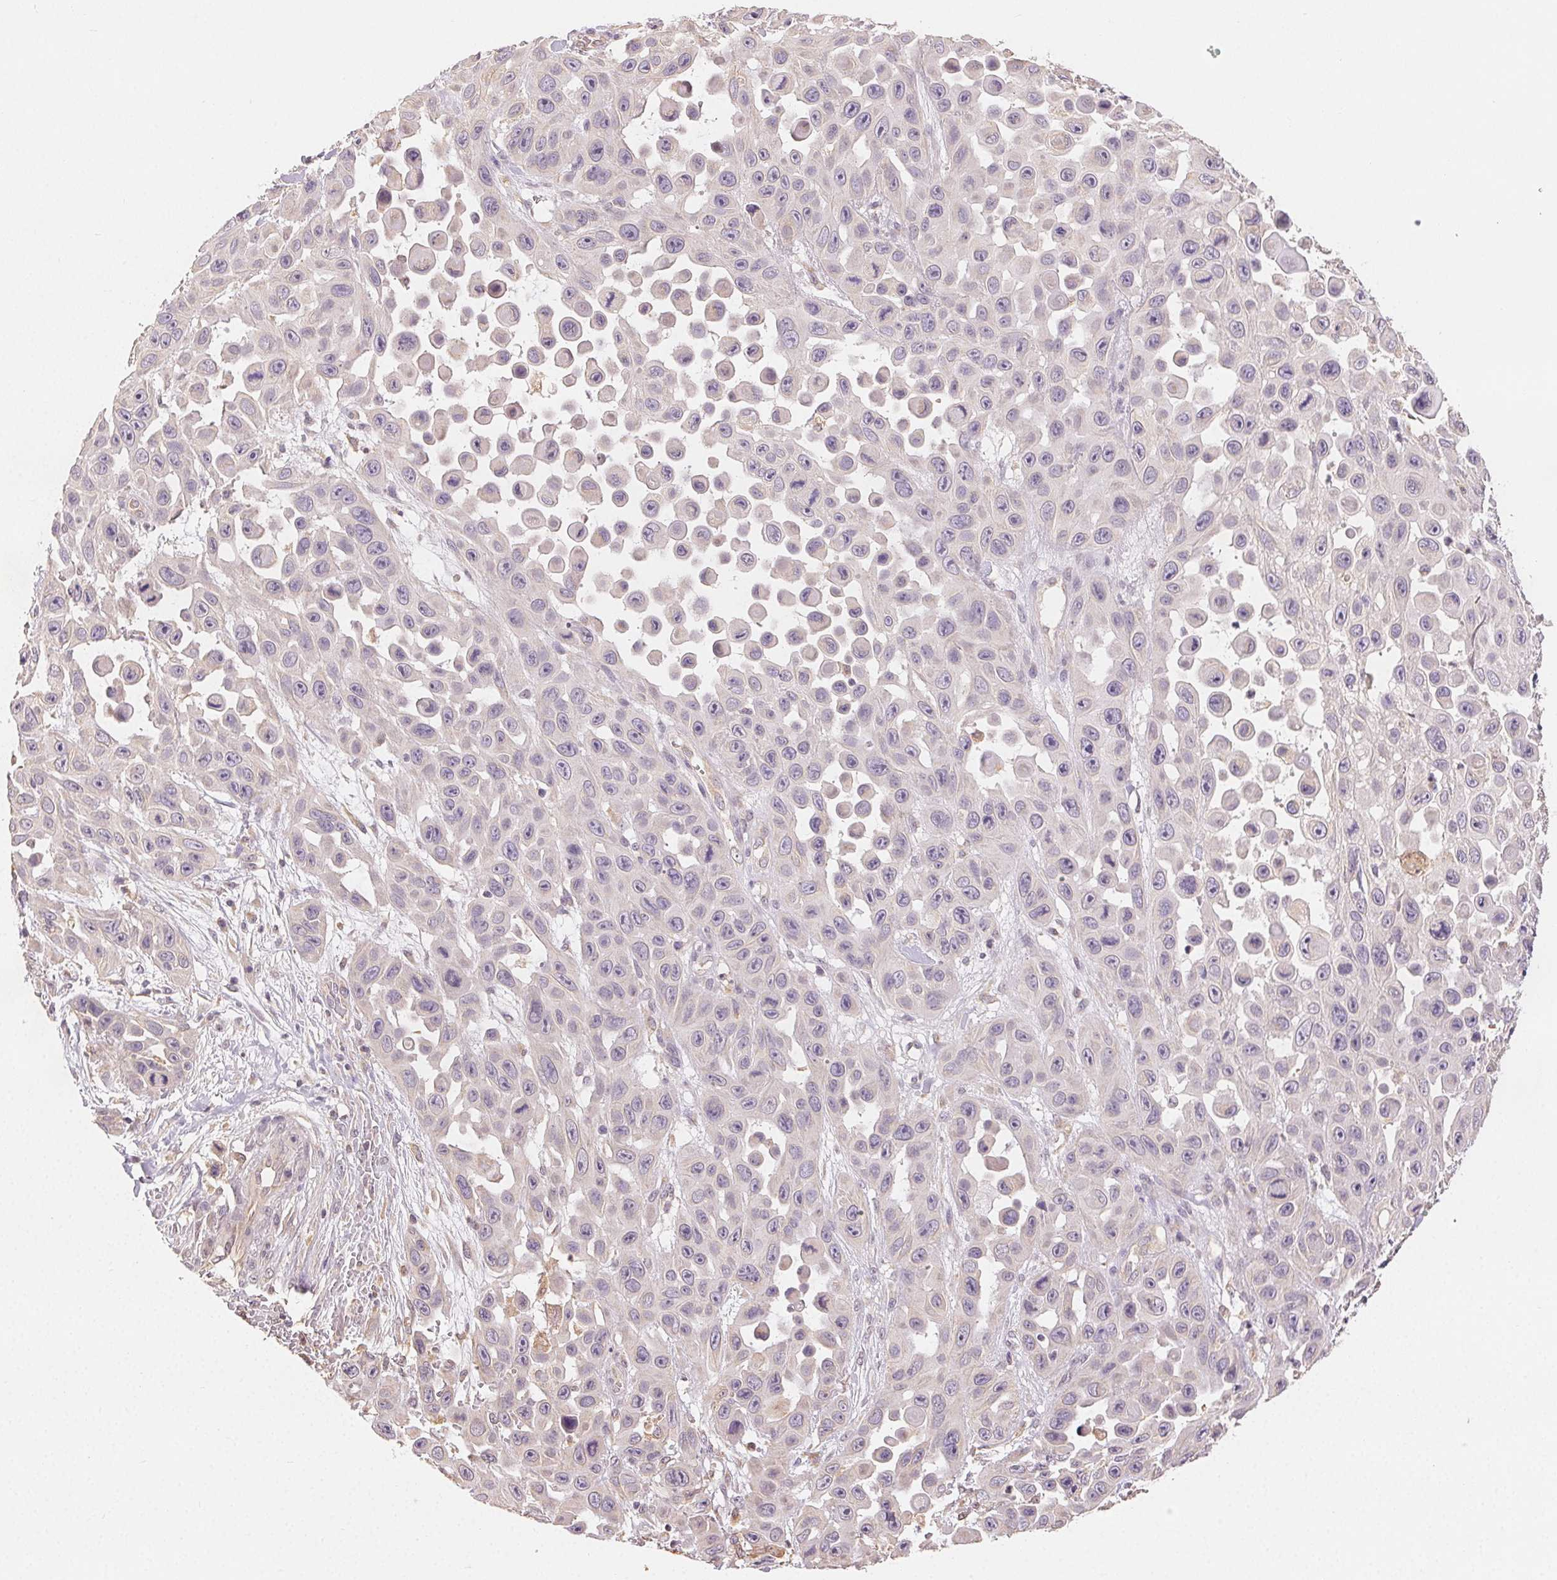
{"staining": {"intensity": "negative", "quantity": "none", "location": "none"}, "tissue": "skin cancer", "cell_type": "Tumor cells", "image_type": "cancer", "snomed": [{"axis": "morphology", "description": "Squamous cell carcinoma, NOS"}, {"axis": "topography", "description": "Skin"}], "caption": "Skin cancer (squamous cell carcinoma) stained for a protein using immunohistochemistry (IHC) shows no staining tumor cells.", "gene": "SEZ6L2", "patient": {"sex": "male", "age": 81}}